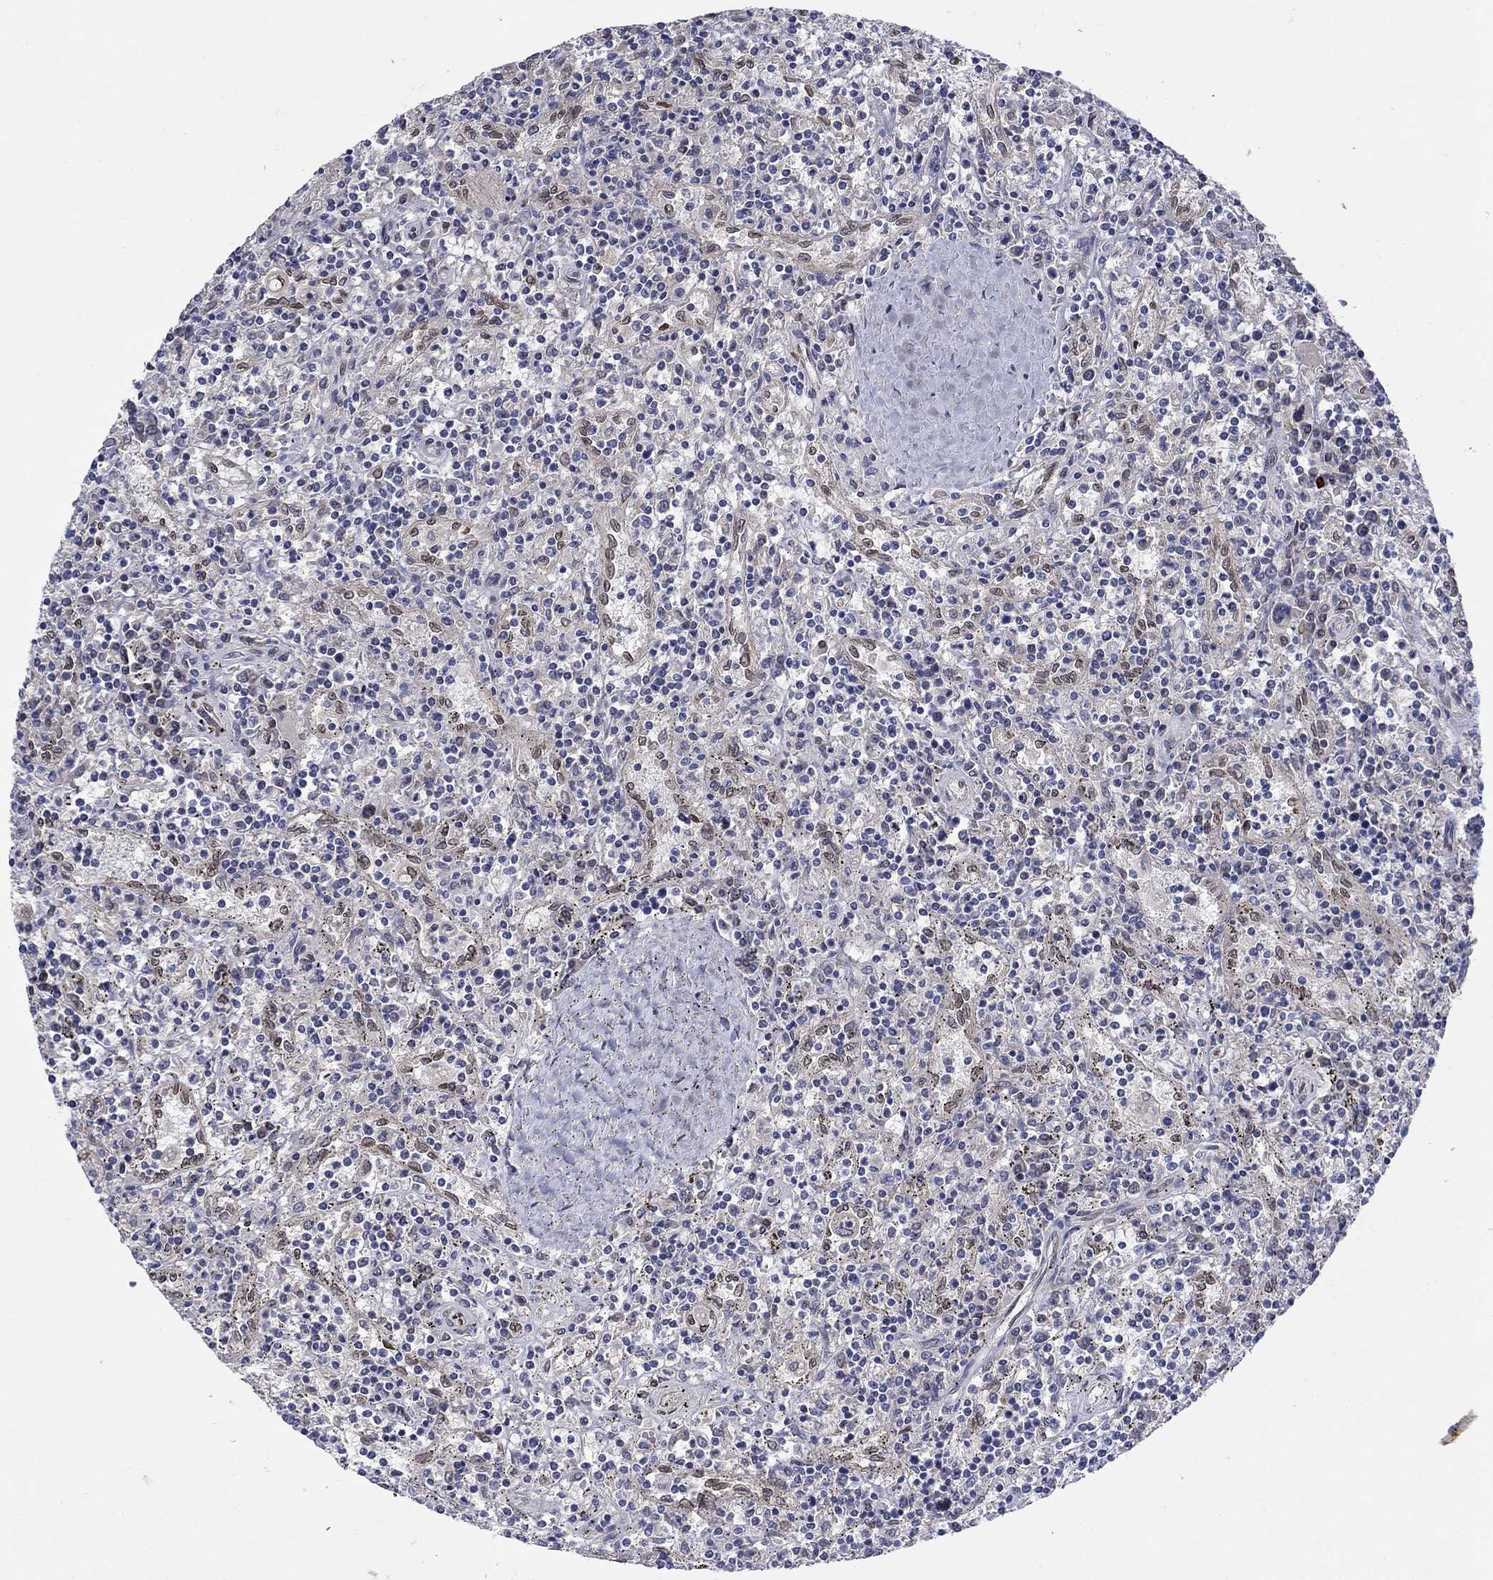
{"staining": {"intensity": "negative", "quantity": "none", "location": "none"}, "tissue": "lymphoma", "cell_type": "Tumor cells", "image_type": "cancer", "snomed": [{"axis": "morphology", "description": "Malignant lymphoma, non-Hodgkin's type, Low grade"}, {"axis": "topography", "description": "Spleen"}], "caption": "The image exhibits no staining of tumor cells in lymphoma.", "gene": "EMC9", "patient": {"sex": "male", "age": 62}}